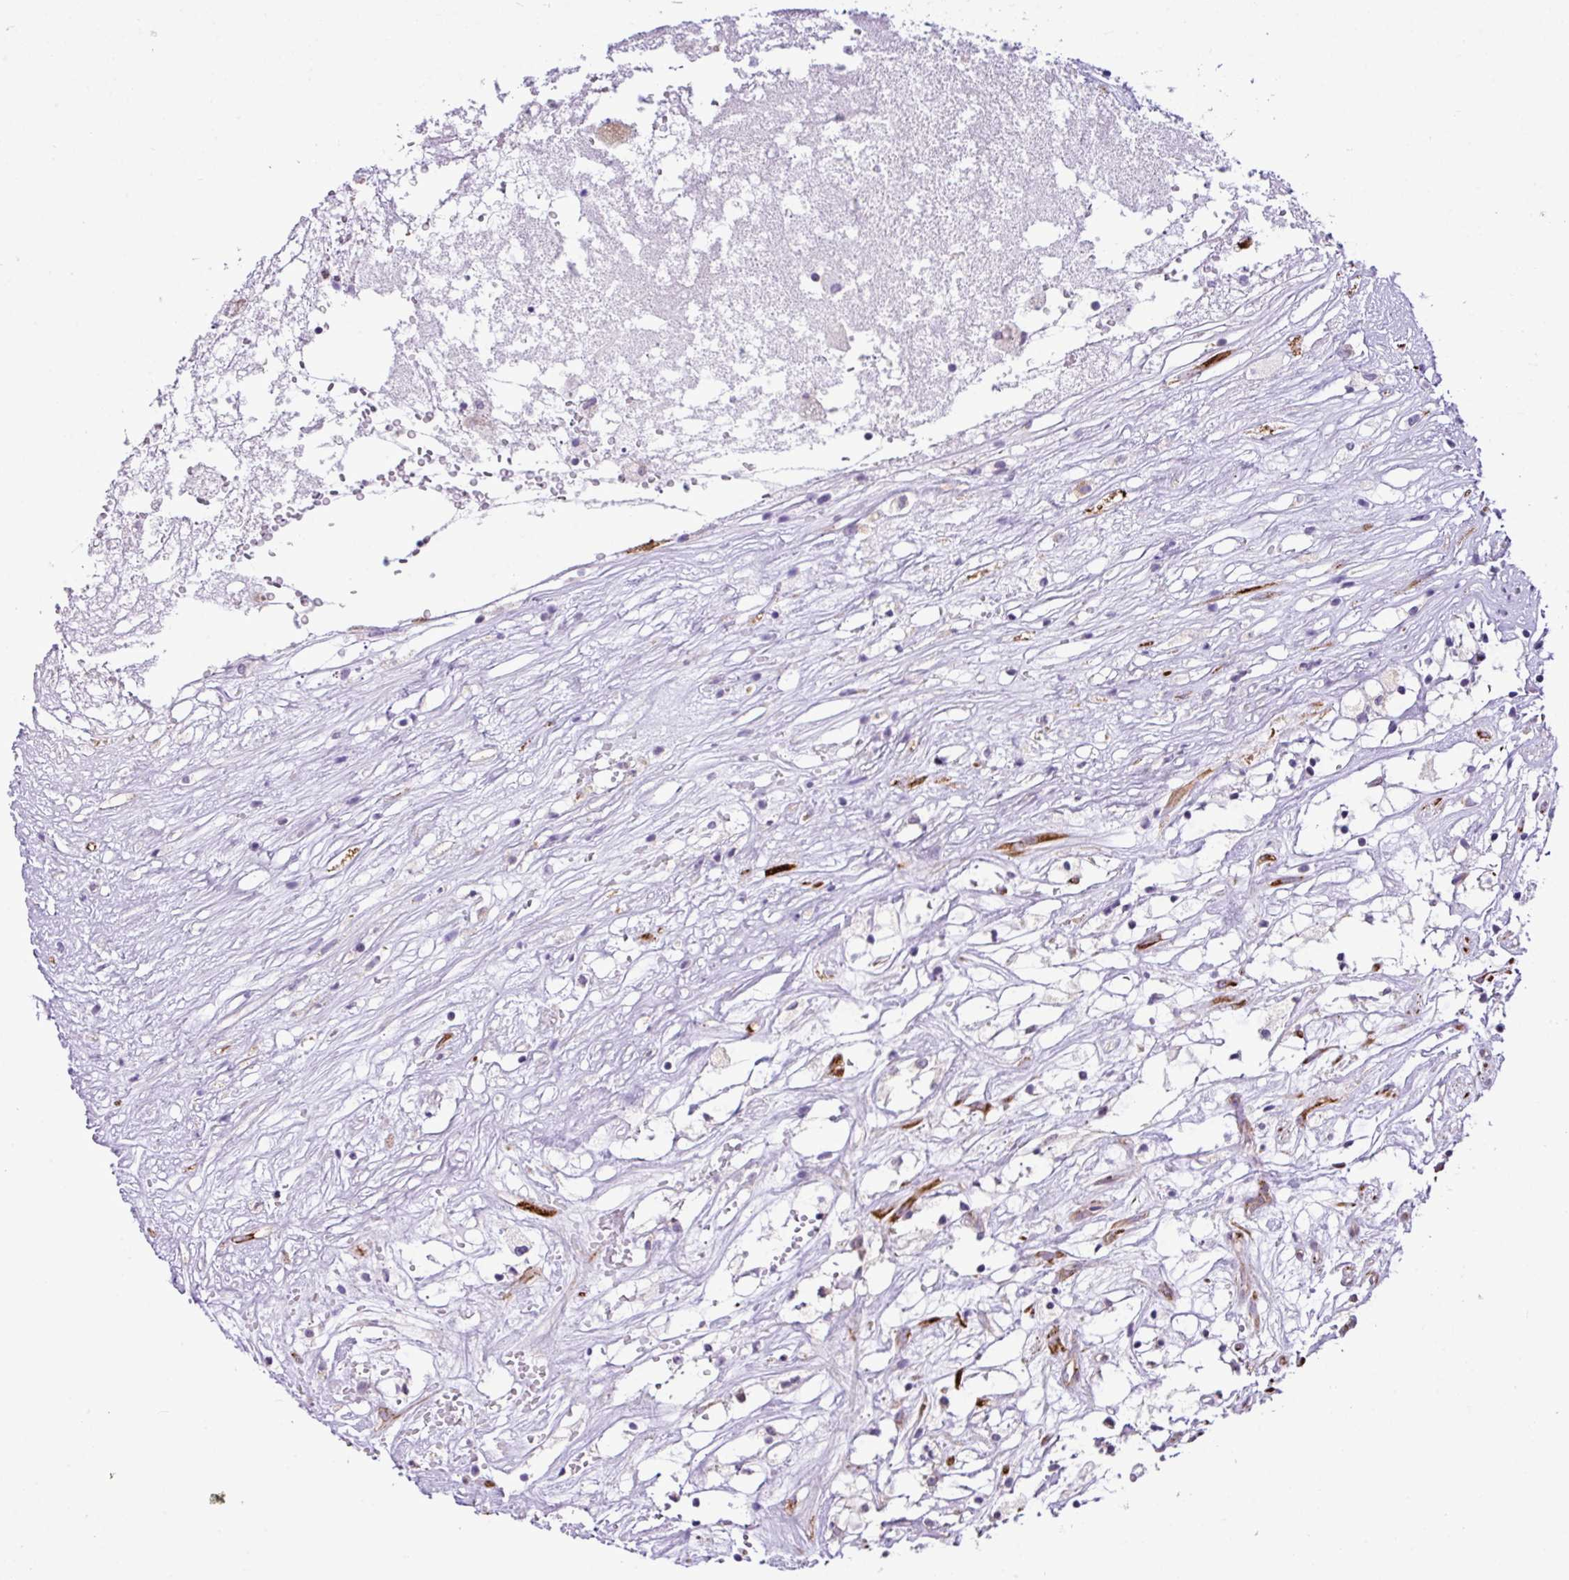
{"staining": {"intensity": "negative", "quantity": "none", "location": "none"}, "tissue": "renal cancer", "cell_type": "Tumor cells", "image_type": "cancer", "snomed": [{"axis": "morphology", "description": "Adenocarcinoma, NOS"}, {"axis": "topography", "description": "Kidney"}], "caption": "DAB immunohistochemical staining of adenocarcinoma (renal) reveals no significant positivity in tumor cells.", "gene": "CFAP97", "patient": {"sex": "male", "age": 59}}